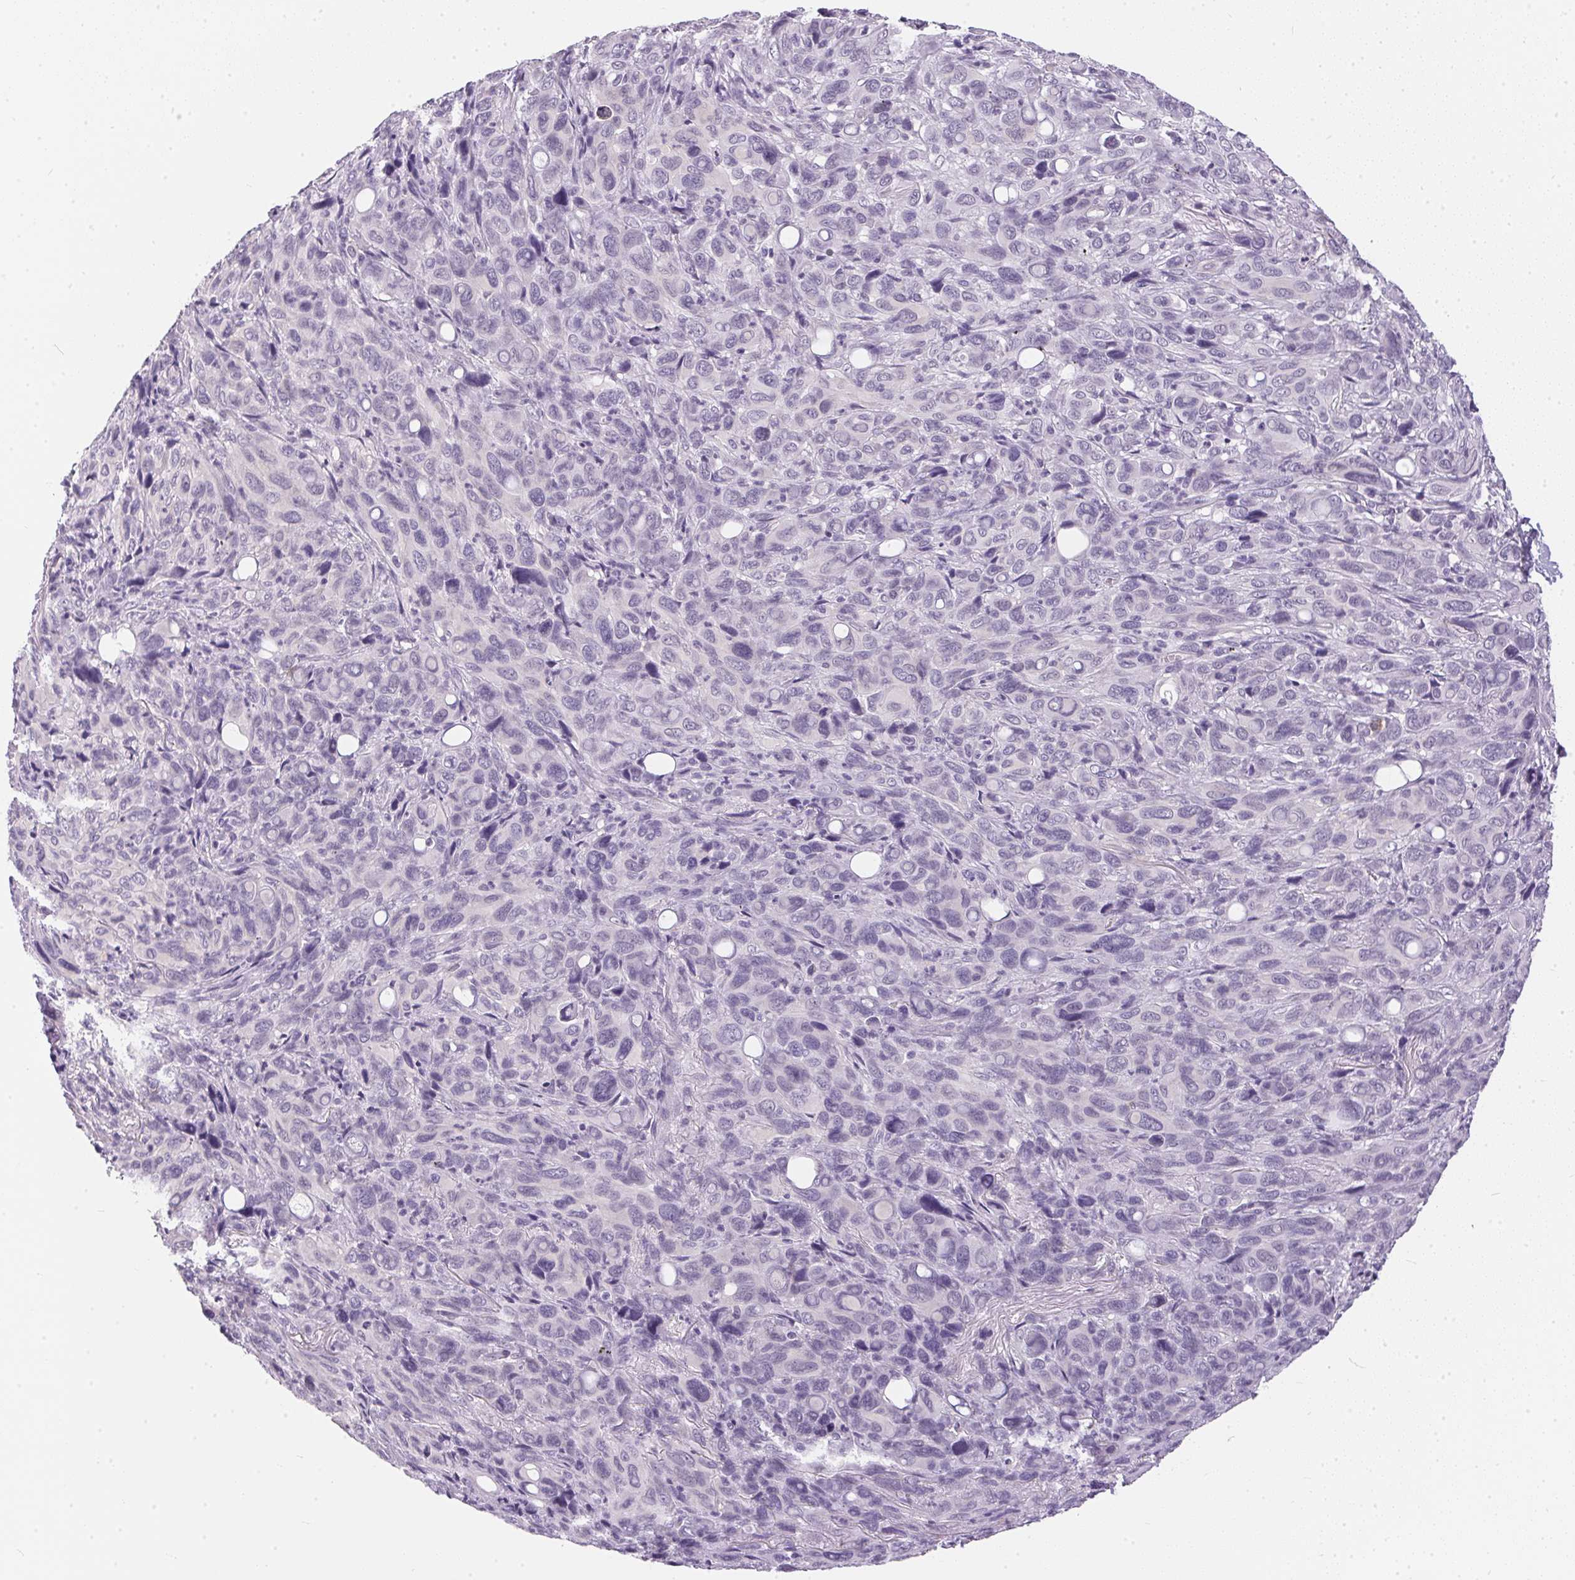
{"staining": {"intensity": "negative", "quantity": "none", "location": "none"}, "tissue": "melanoma", "cell_type": "Tumor cells", "image_type": "cancer", "snomed": [{"axis": "morphology", "description": "Malignant melanoma, Metastatic site"}, {"axis": "topography", "description": "Lung"}], "caption": "High power microscopy photomicrograph of an IHC micrograph of melanoma, revealing no significant staining in tumor cells. The staining is performed using DAB (3,3'-diaminobenzidine) brown chromogen with nuclei counter-stained in using hematoxylin.", "gene": "GBP6", "patient": {"sex": "male", "age": 48}}